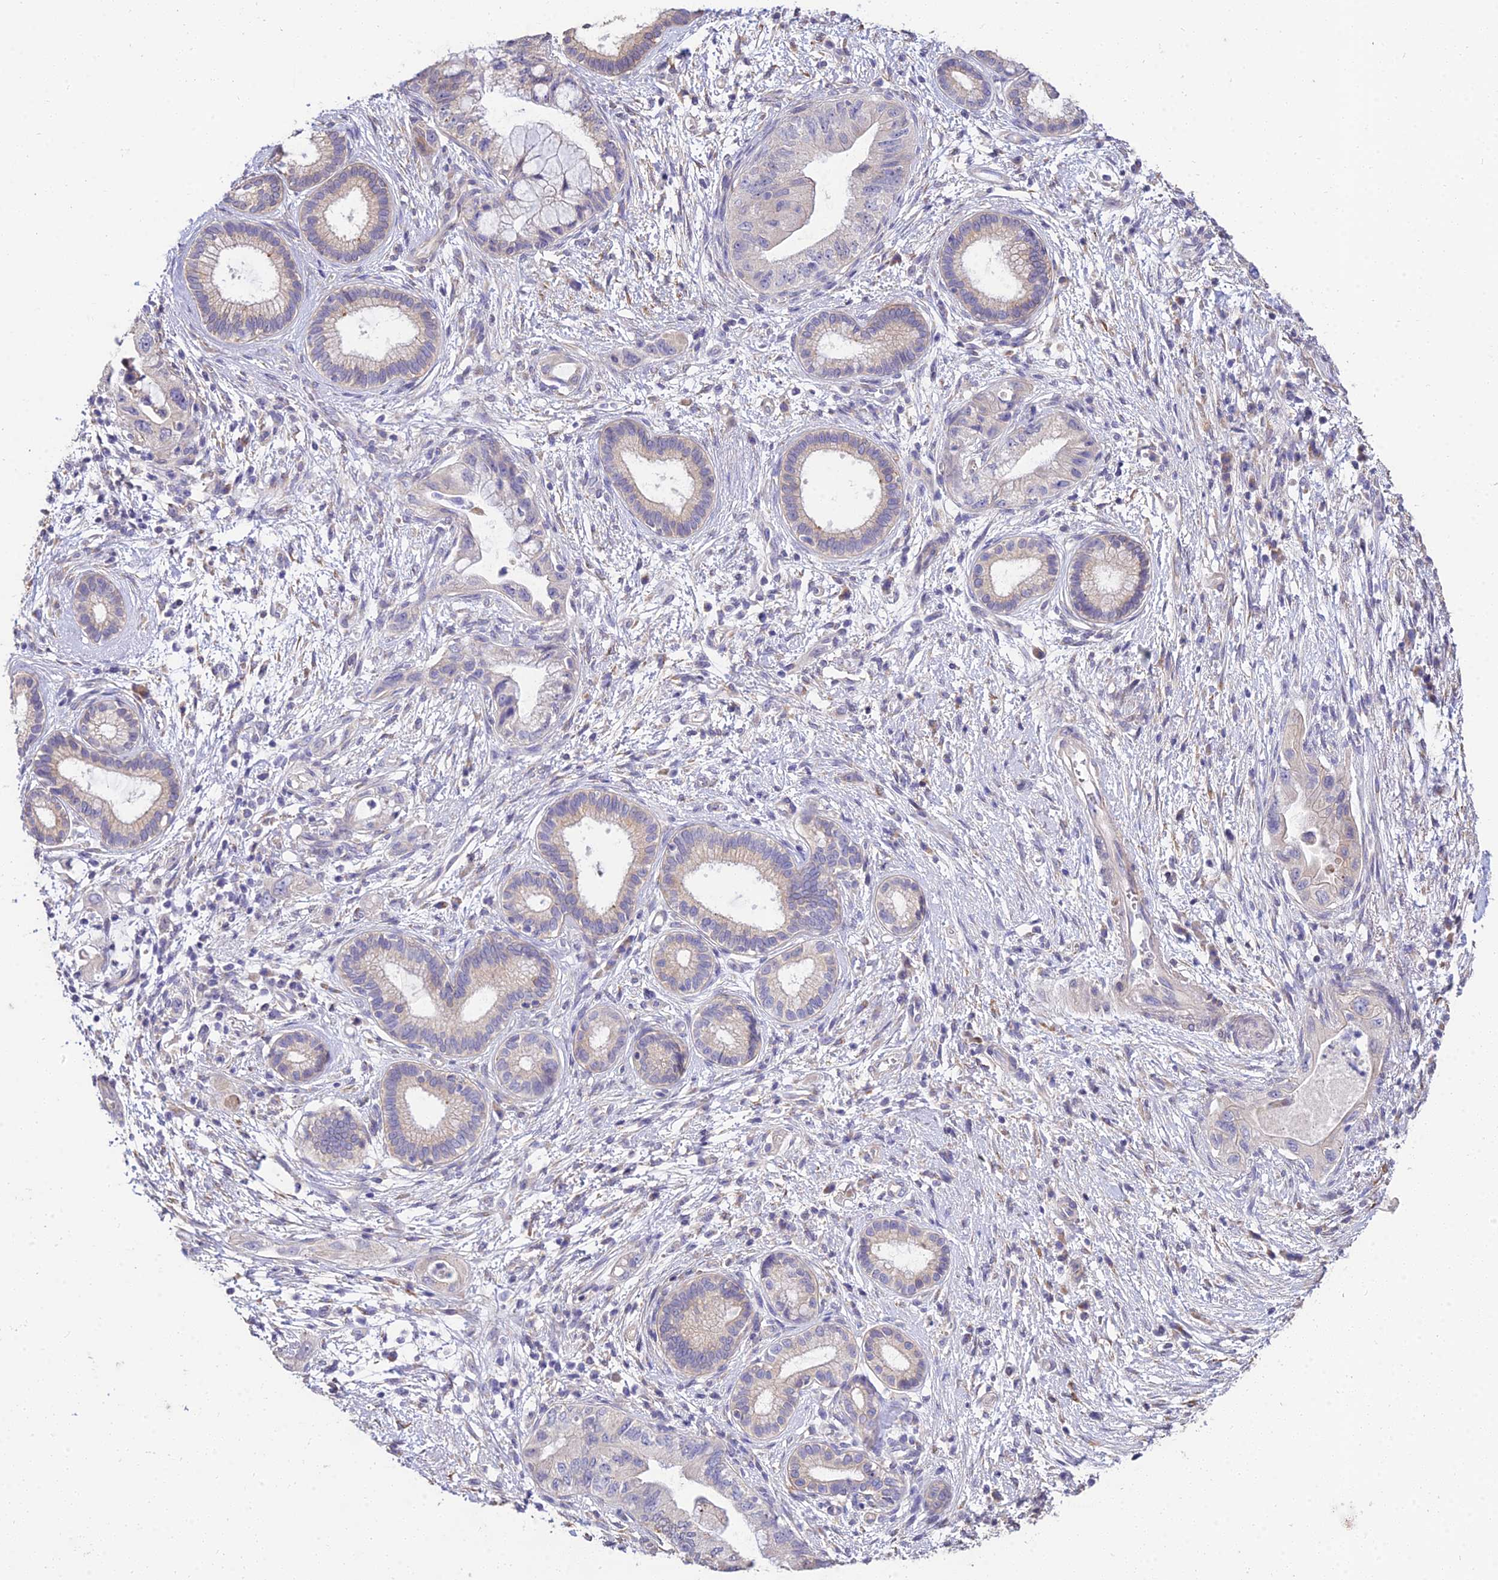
{"staining": {"intensity": "weak", "quantity": "25%-75%", "location": "cytoplasmic/membranous"}, "tissue": "pancreatic cancer", "cell_type": "Tumor cells", "image_type": "cancer", "snomed": [{"axis": "morphology", "description": "Adenocarcinoma, NOS"}, {"axis": "topography", "description": "Pancreas"}], "caption": "Pancreatic cancer (adenocarcinoma) stained for a protein (brown) exhibits weak cytoplasmic/membranous positive staining in about 25%-75% of tumor cells.", "gene": "ARL8B", "patient": {"sex": "female", "age": 73}}